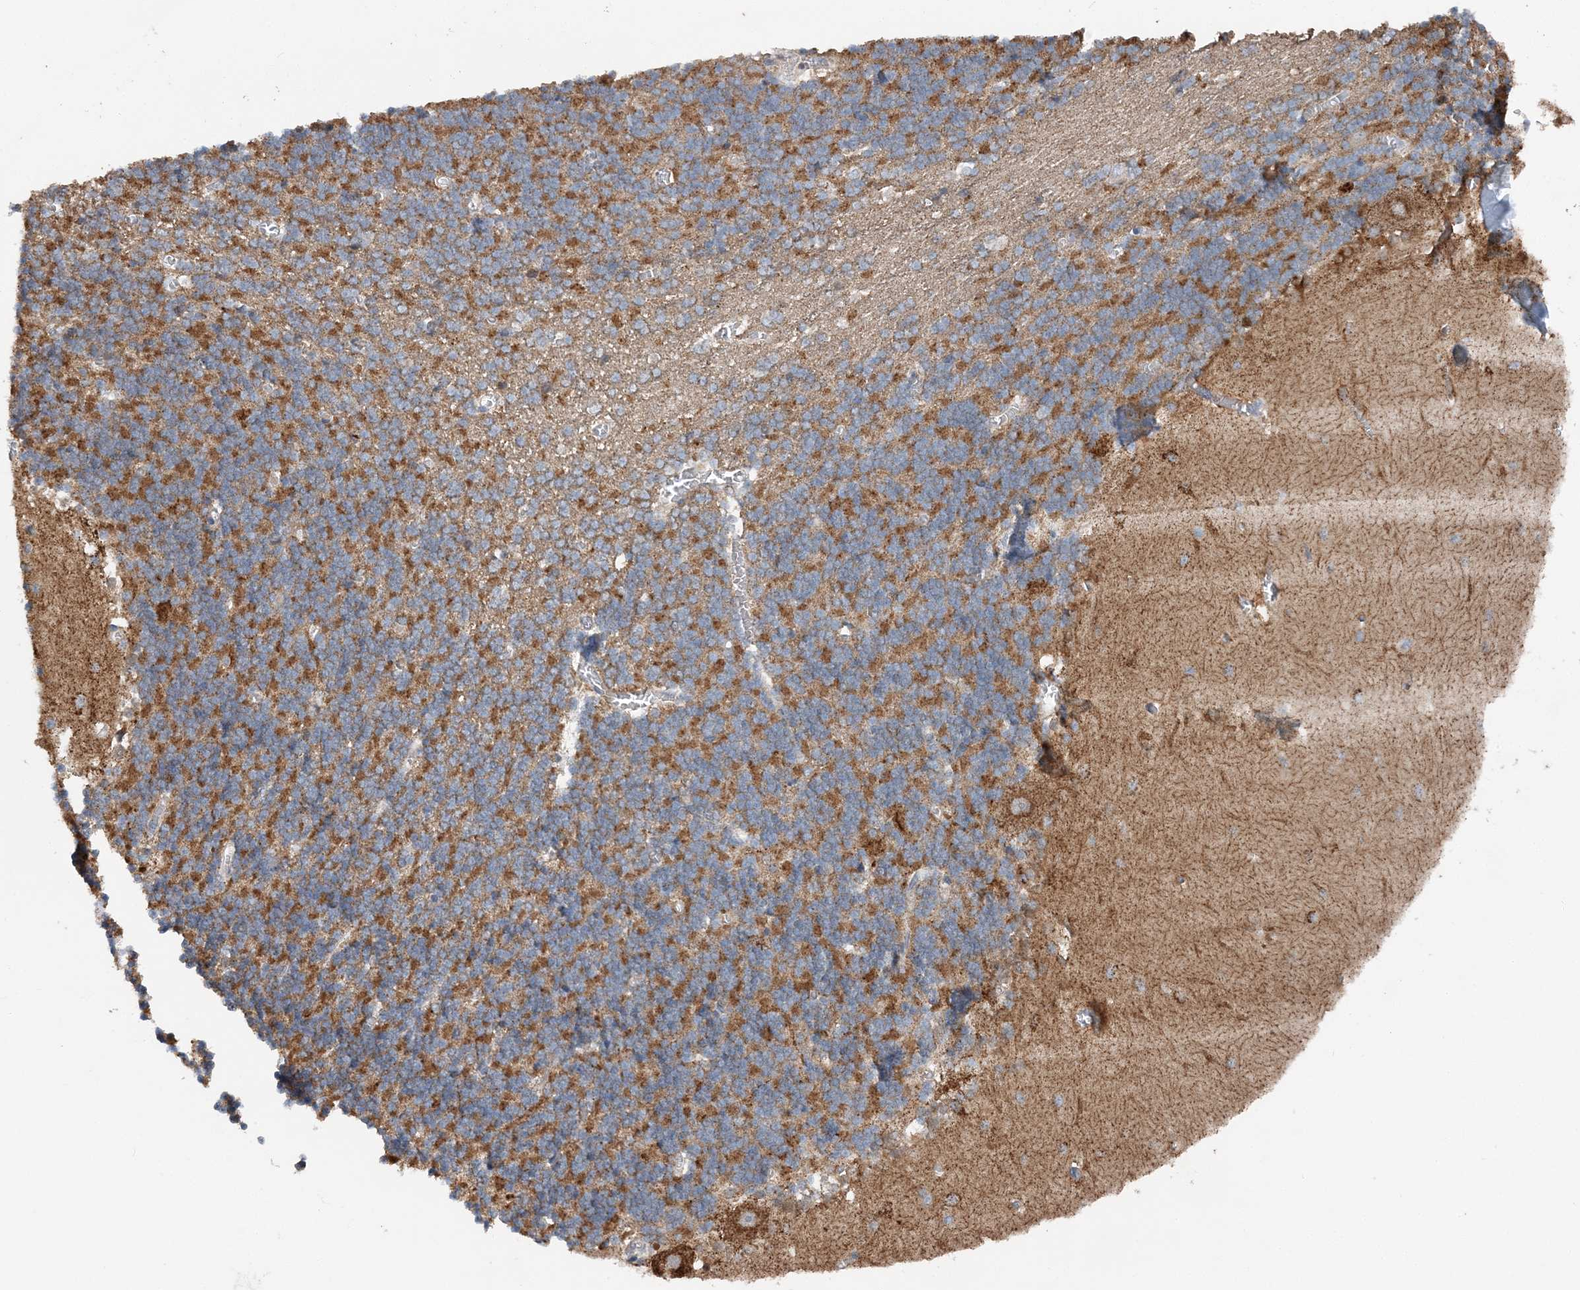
{"staining": {"intensity": "moderate", "quantity": "25%-75%", "location": "cytoplasmic/membranous"}, "tissue": "cerebellum", "cell_type": "Cells in granular layer", "image_type": "normal", "snomed": [{"axis": "morphology", "description": "Normal tissue, NOS"}, {"axis": "topography", "description": "Cerebellum"}], "caption": "A histopathology image of cerebellum stained for a protein demonstrates moderate cytoplasmic/membranous brown staining in cells in granular layer.", "gene": "SPRY2", "patient": {"sex": "male", "age": 37}}